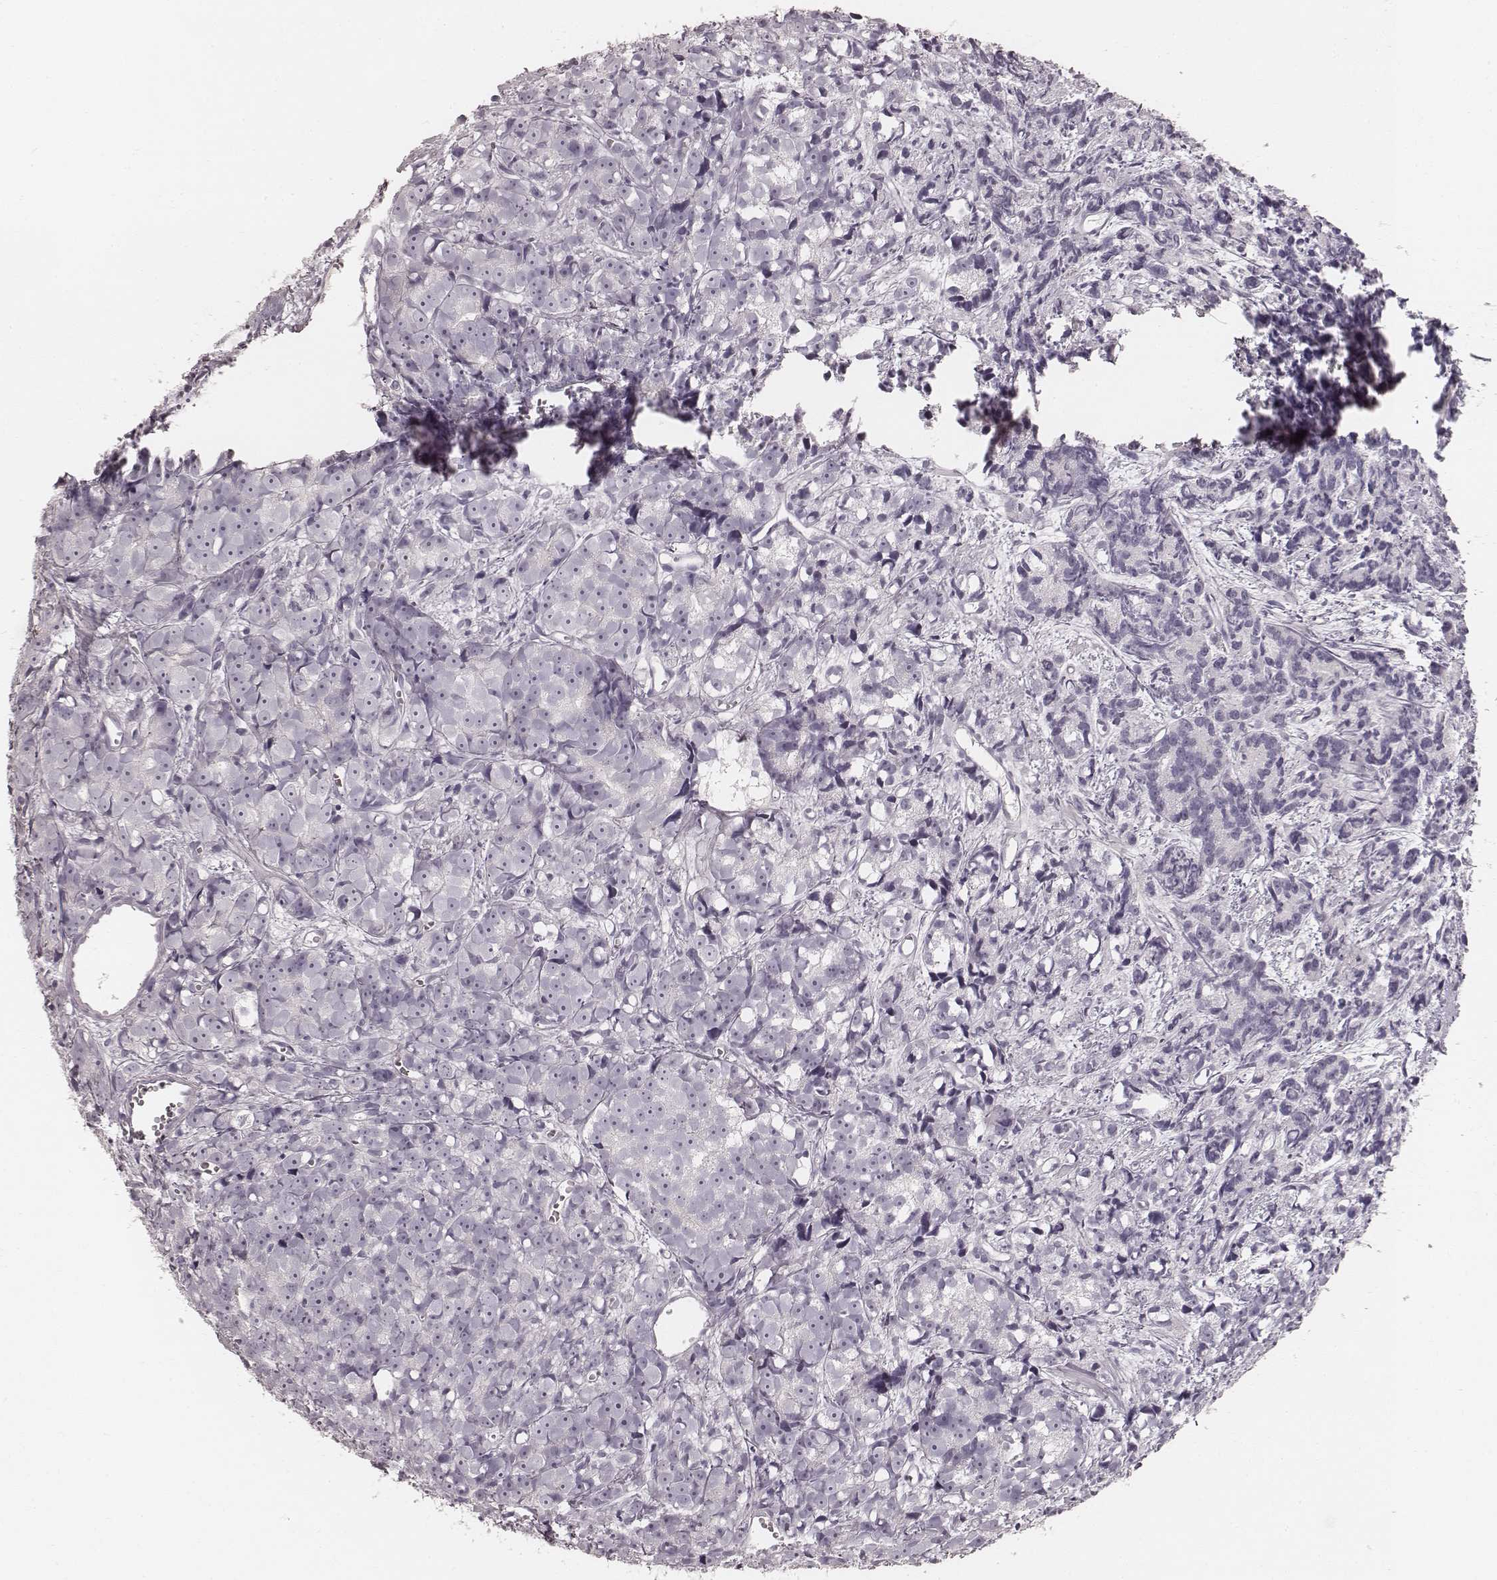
{"staining": {"intensity": "negative", "quantity": "none", "location": "none"}, "tissue": "prostate cancer", "cell_type": "Tumor cells", "image_type": "cancer", "snomed": [{"axis": "morphology", "description": "Adenocarcinoma, High grade"}, {"axis": "topography", "description": "Prostate"}], "caption": "Immunohistochemistry photomicrograph of neoplastic tissue: prostate cancer (high-grade adenocarcinoma) stained with DAB shows no significant protein positivity in tumor cells.", "gene": "KRT26", "patient": {"sex": "male", "age": 77}}